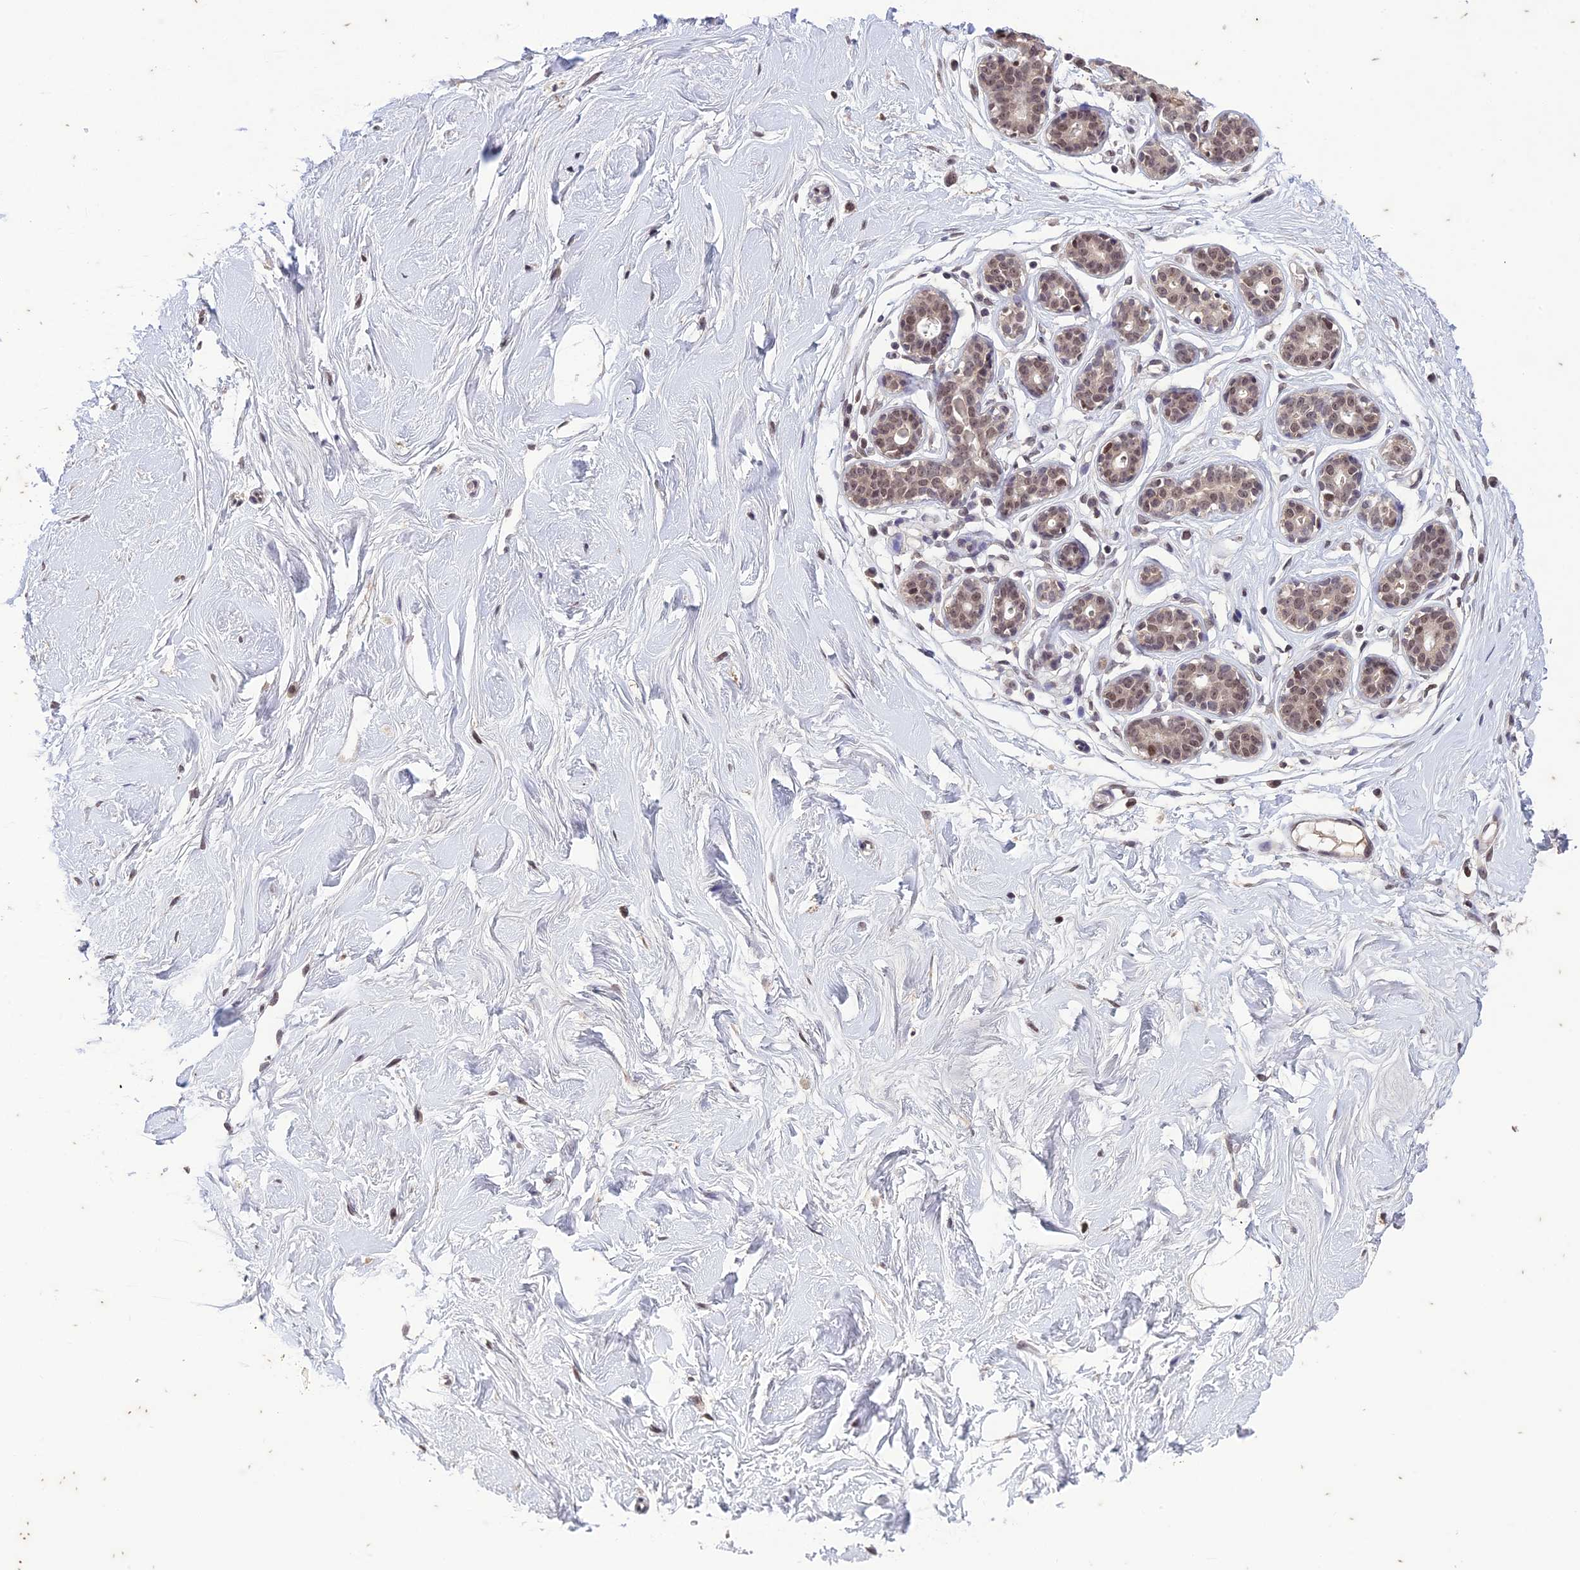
{"staining": {"intensity": "negative", "quantity": "none", "location": "none"}, "tissue": "breast", "cell_type": "Adipocytes", "image_type": "normal", "snomed": [{"axis": "morphology", "description": "Normal tissue, NOS"}, {"axis": "morphology", "description": "Adenoma, NOS"}, {"axis": "topography", "description": "Breast"}], "caption": "Benign breast was stained to show a protein in brown. There is no significant positivity in adipocytes. The staining was performed using DAB to visualize the protein expression in brown, while the nuclei were stained in blue with hematoxylin (Magnification: 20x).", "gene": "POP4", "patient": {"sex": "female", "age": 23}}